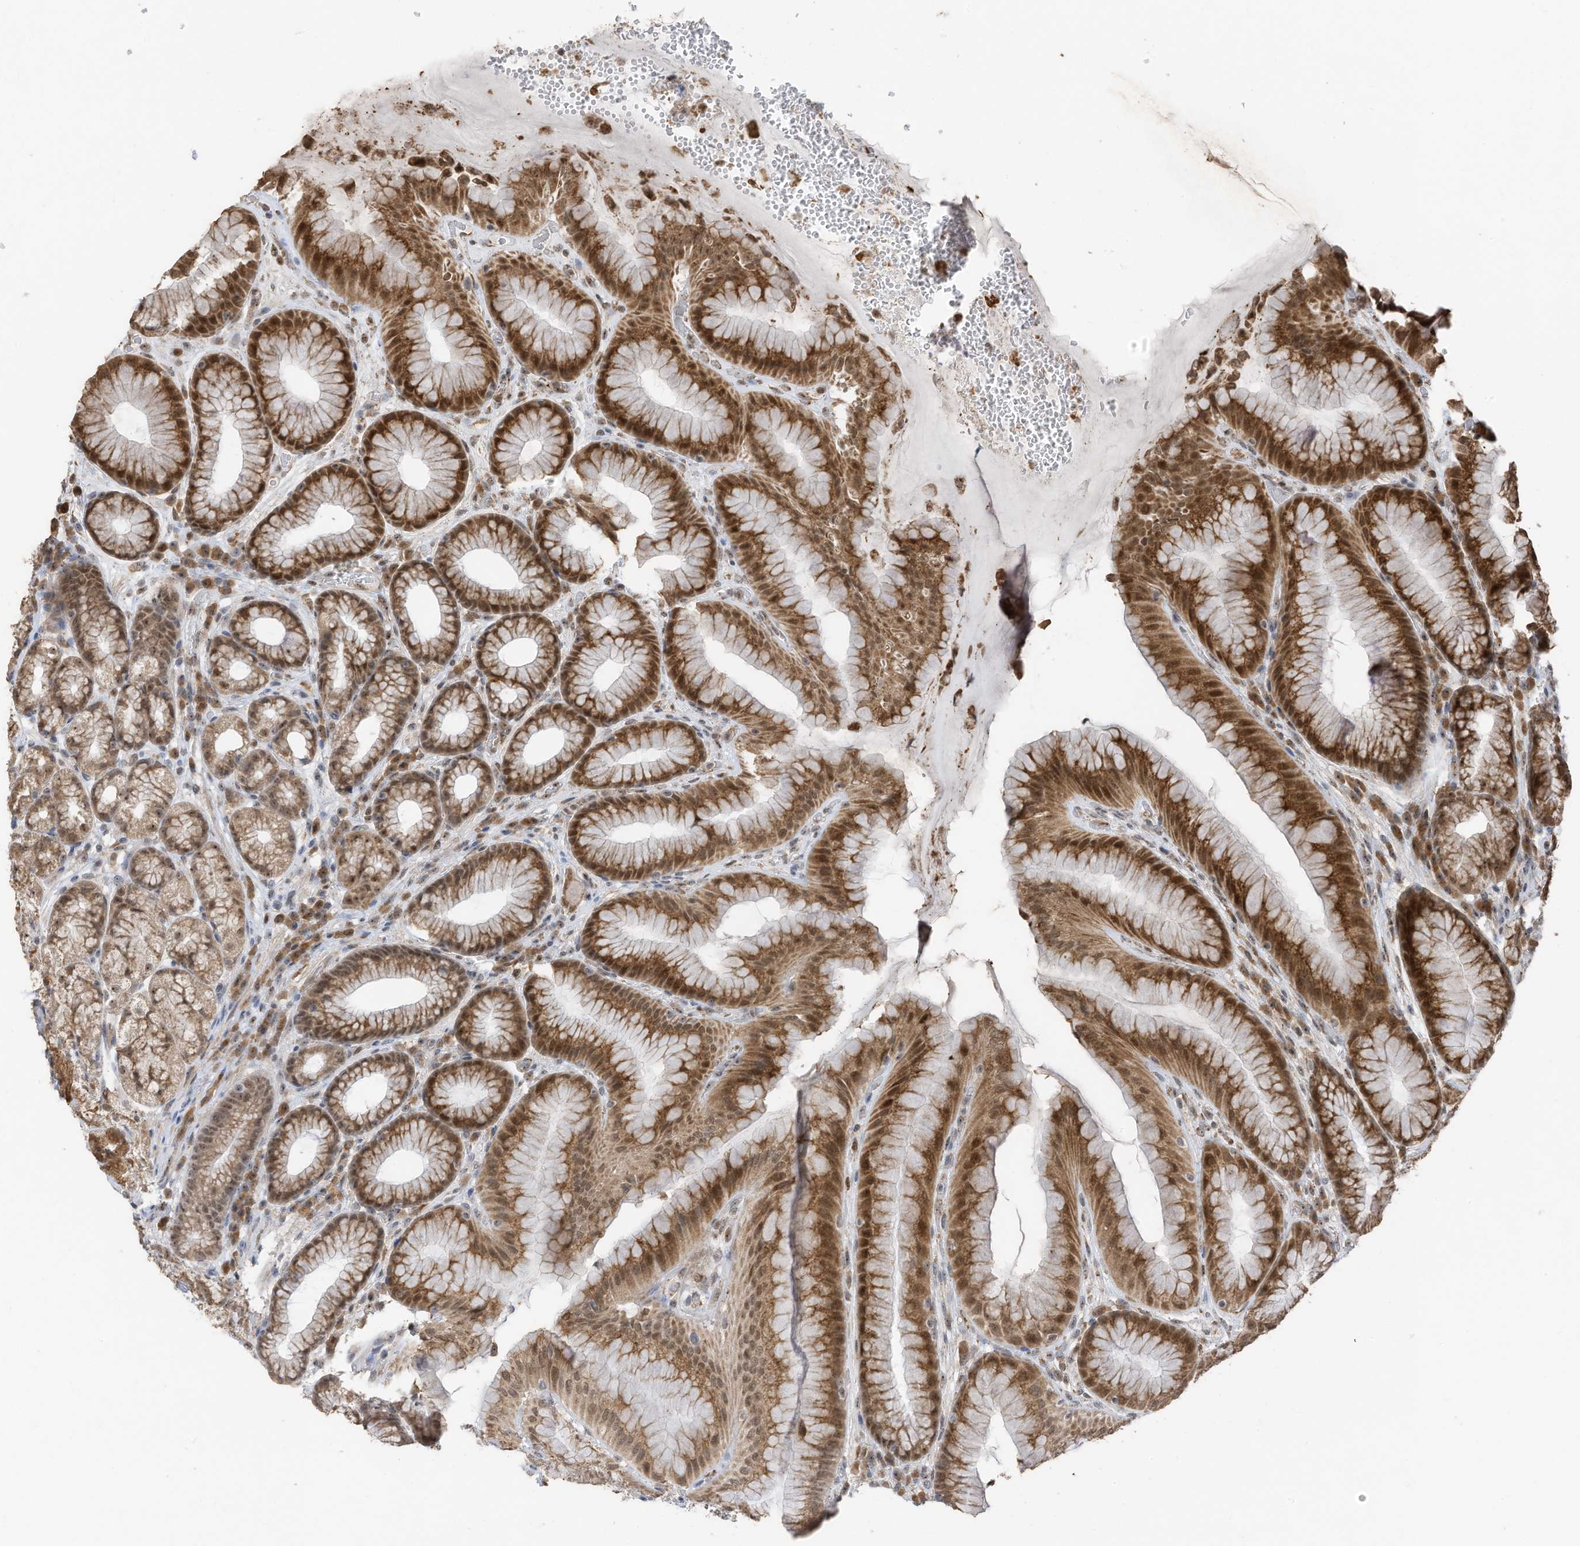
{"staining": {"intensity": "moderate", "quantity": ">75%", "location": "cytoplasmic/membranous,nuclear"}, "tissue": "stomach", "cell_type": "Glandular cells", "image_type": "normal", "snomed": [{"axis": "morphology", "description": "Normal tissue, NOS"}, {"axis": "topography", "description": "Stomach"}], "caption": "Immunohistochemical staining of normal human stomach displays moderate cytoplasmic/membranous,nuclear protein positivity in about >75% of glandular cells. The protein is shown in brown color, while the nuclei are stained blue.", "gene": "ERLEC1", "patient": {"sex": "male", "age": 57}}